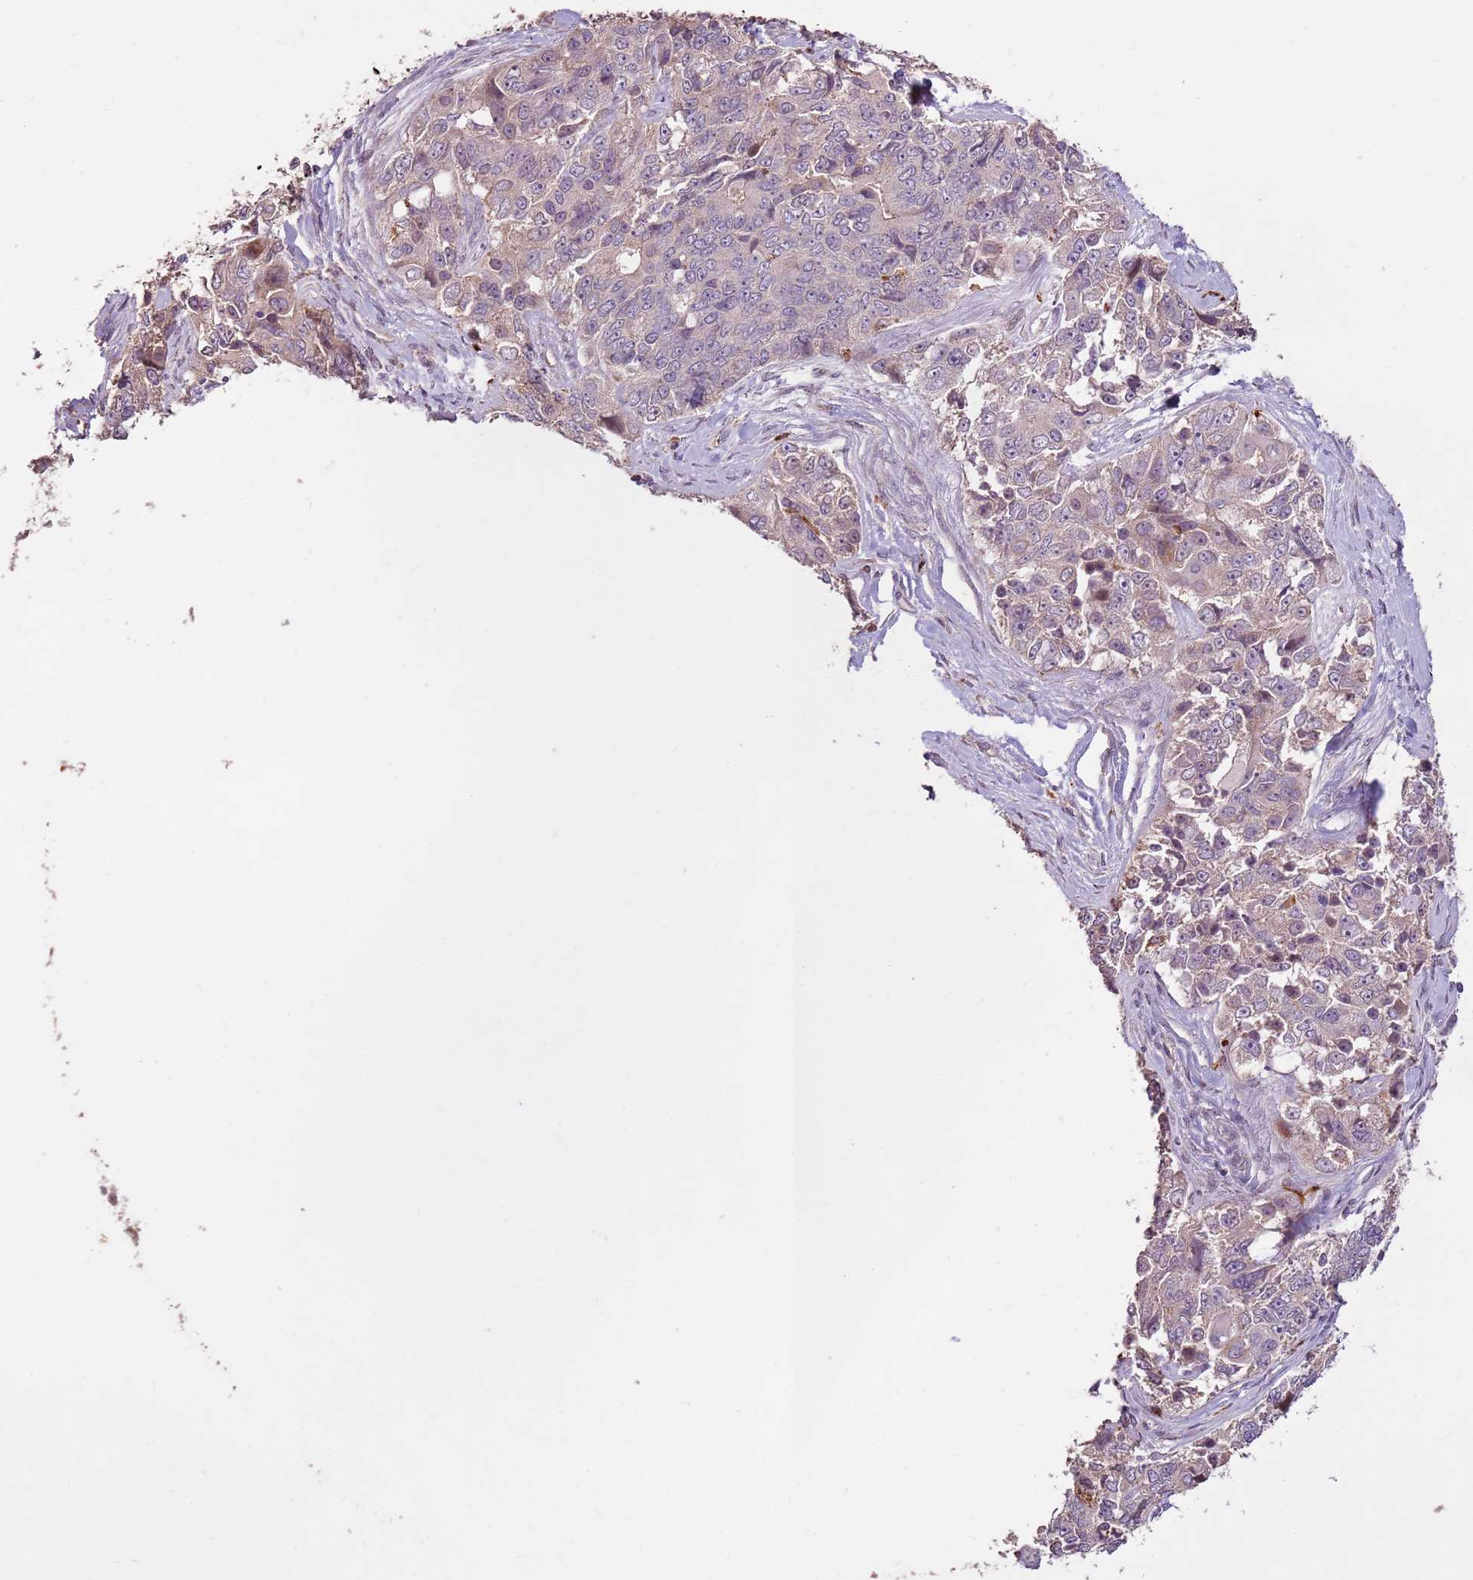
{"staining": {"intensity": "weak", "quantity": "<25%", "location": "cytoplasmic/membranous"}, "tissue": "ovarian cancer", "cell_type": "Tumor cells", "image_type": "cancer", "snomed": [{"axis": "morphology", "description": "Carcinoma, endometroid"}, {"axis": "topography", "description": "Ovary"}], "caption": "Immunohistochemistry micrograph of neoplastic tissue: human endometroid carcinoma (ovarian) stained with DAB displays no significant protein expression in tumor cells. (DAB immunohistochemistry visualized using brightfield microscopy, high magnification).", "gene": "LGI4", "patient": {"sex": "female", "age": 51}}